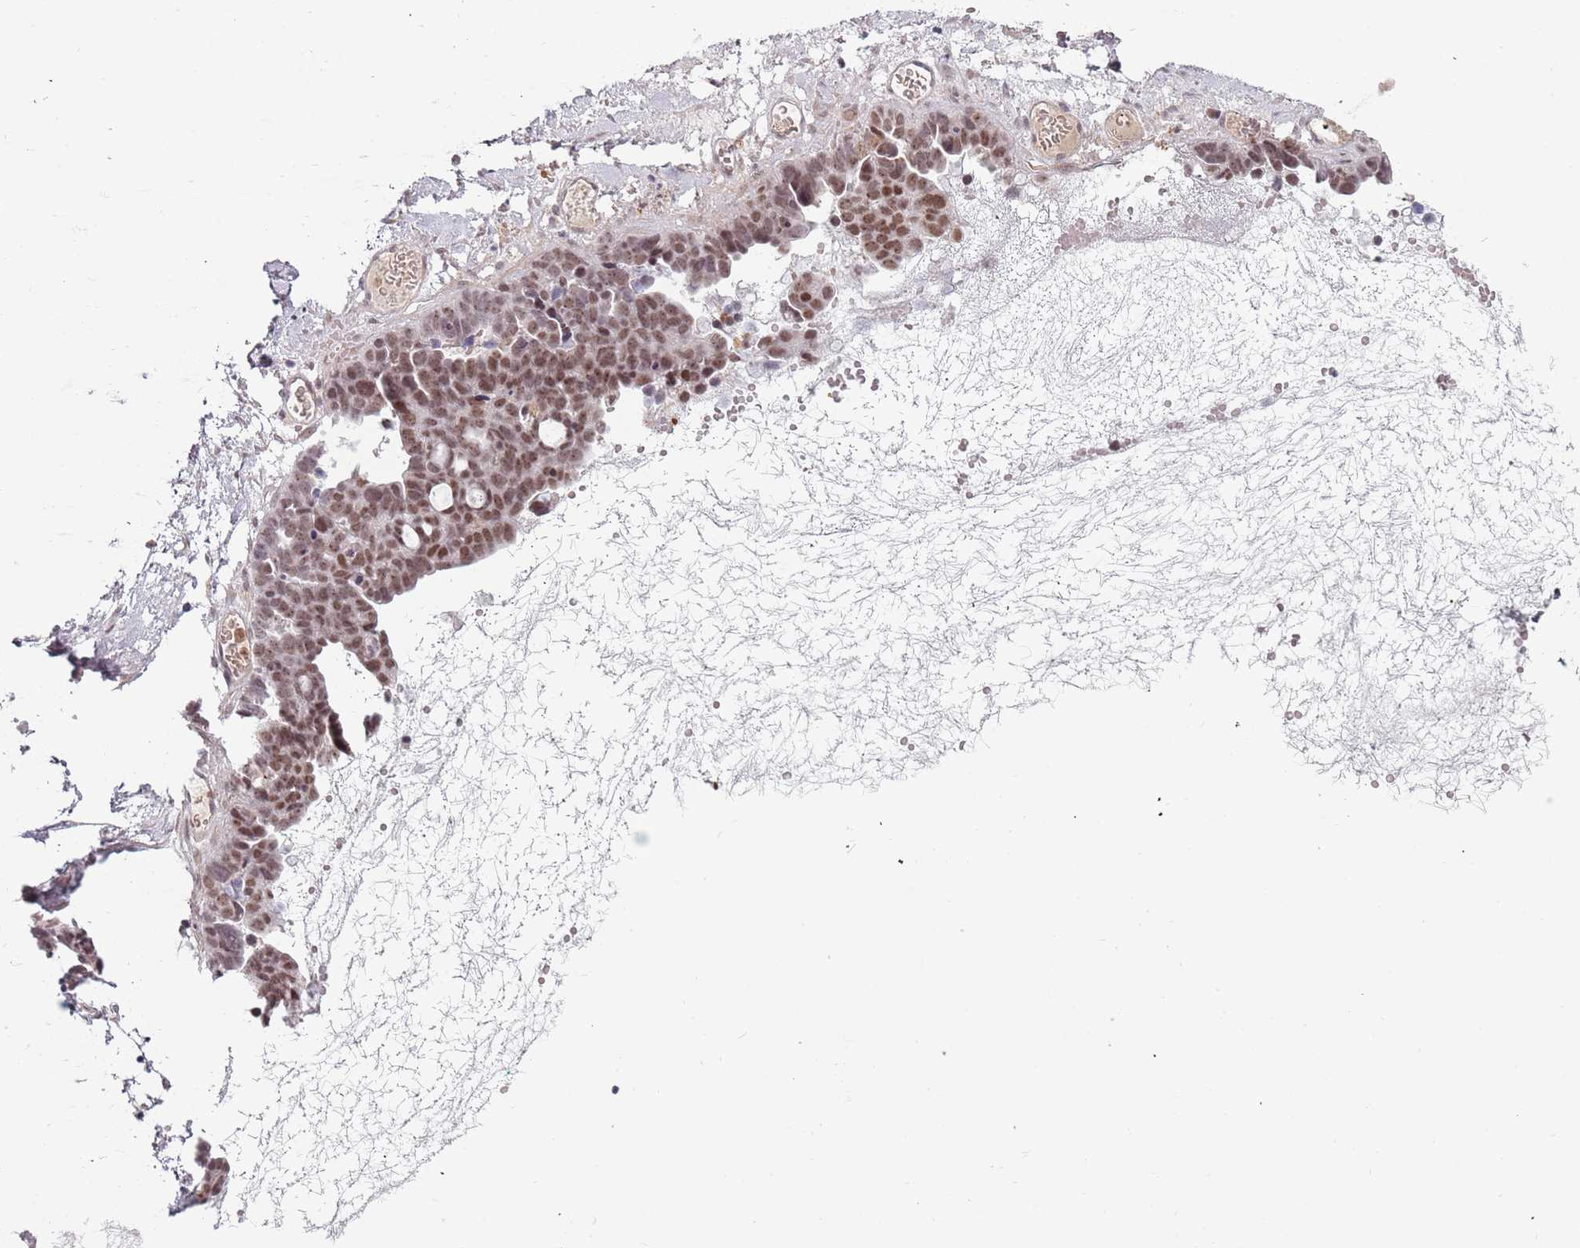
{"staining": {"intensity": "moderate", "quantity": ">75%", "location": "nuclear"}, "tissue": "ovarian cancer", "cell_type": "Tumor cells", "image_type": "cancer", "snomed": [{"axis": "morphology", "description": "Cystadenocarcinoma, serous, NOS"}, {"axis": "topography", "description": "Ovary"}], "caption": "Approximately >75% of tumor cells in ovarian cancer demonstrate moderate nuclear protein expression as visualized by brown immunohistochemical staining.", "gene": "REXO4", "patient": {"sex": "female", "age": 54}}